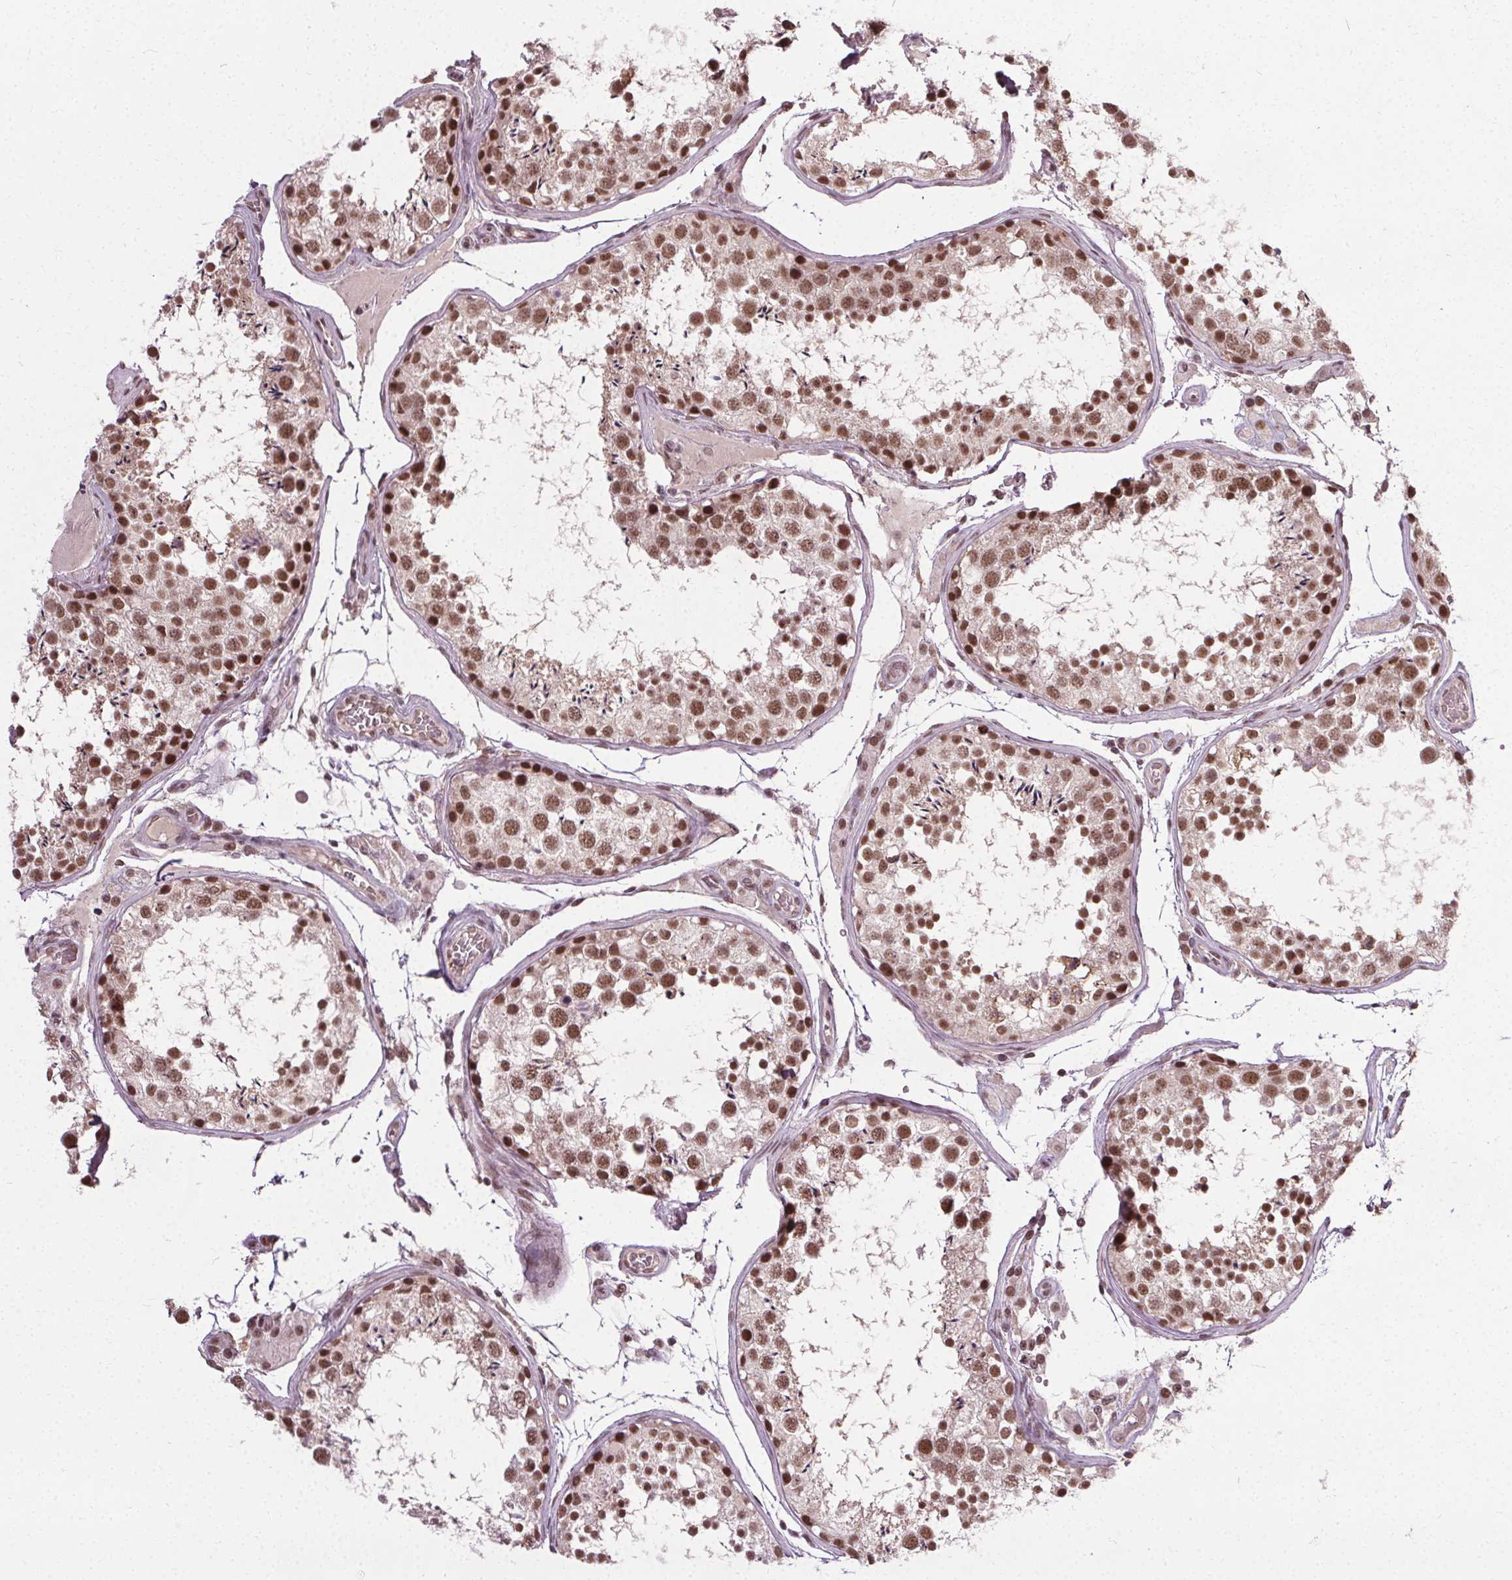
{"staining": {"intensity": "moderate", "quantity": ">75%", "location": "nuclear"}, "tissue": "testis", "cell_type": "Cells in seminiferous ducts", "image_type": "normal", "snomed": [{"axis": "morphology", "description": "Normal tissue, NOS"}, {"axis": "topography", "description": "Testis"}], "caption": "This histopathology image displays normal testis stained with immunohistochemistry (IHC) to label a protein in brown. The nuclear of cells in seminiferous ducts show moderate positivity for the protein. Nuclei are counter-stained blue.", "gene": "MED6", "patient": {"sex": "male", "age": 29}}